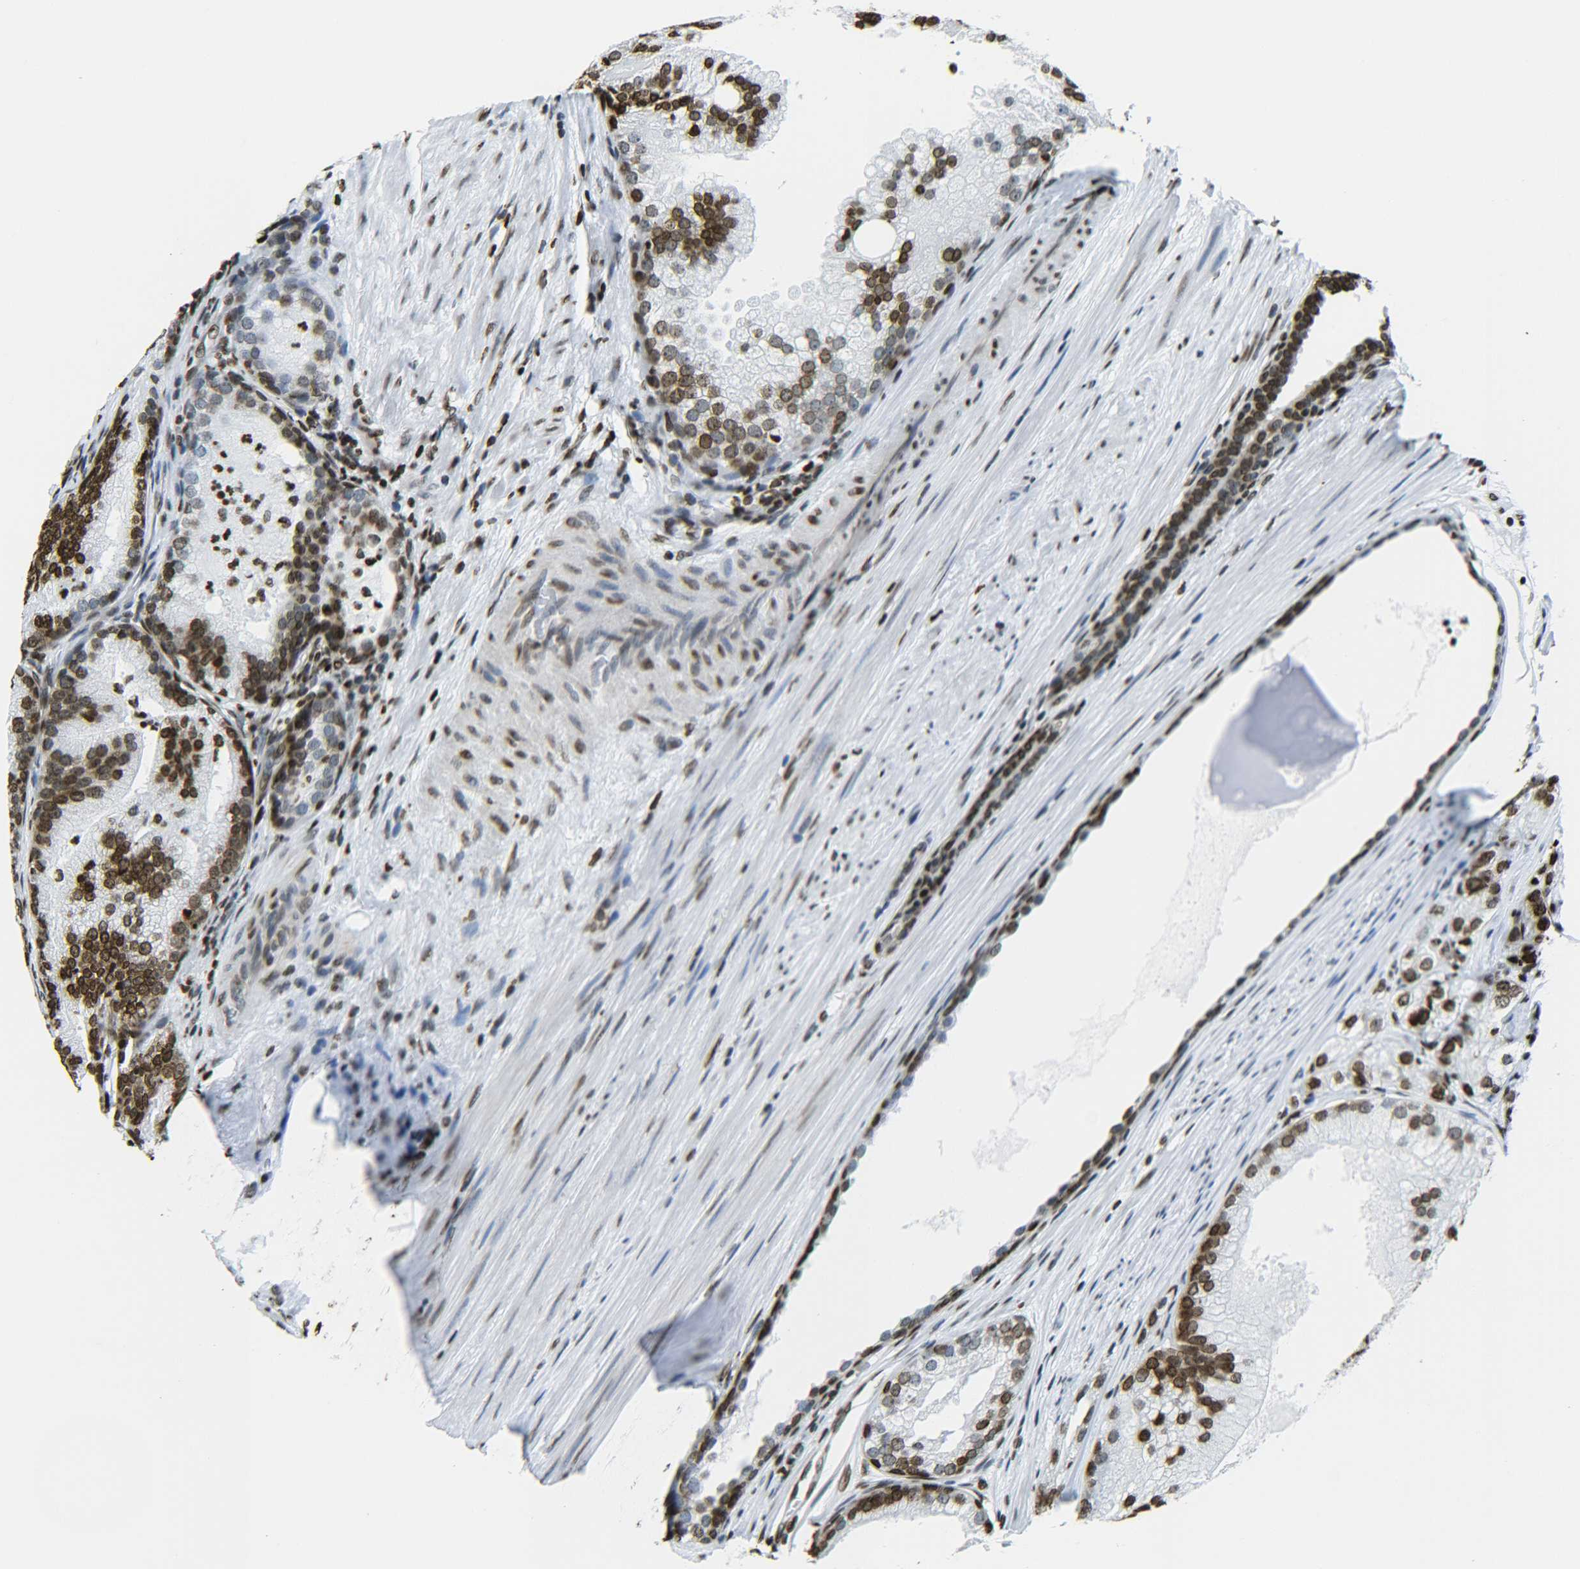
{"staining": {"intensity": "moderate", "quantity": "25%-75%", "location": "nuclear"}, "tissue": "prostate cancer", "cell_type": "Tumor cells", "image_type": "cancer", "snomed": [{"axis": "morphology", "description": "Adenocarcinoma, Low grade"}, {"axis": "topography", "description": "Prostate"}], "caption": "A medium amount of moderate nuclear expression is identified in approximately 25%-75% of tumor cells in low-grade adenocarcinoma (prostate) tissue.", "gene": "H2AX", "patient": {"sex": "male", "age": 69}}